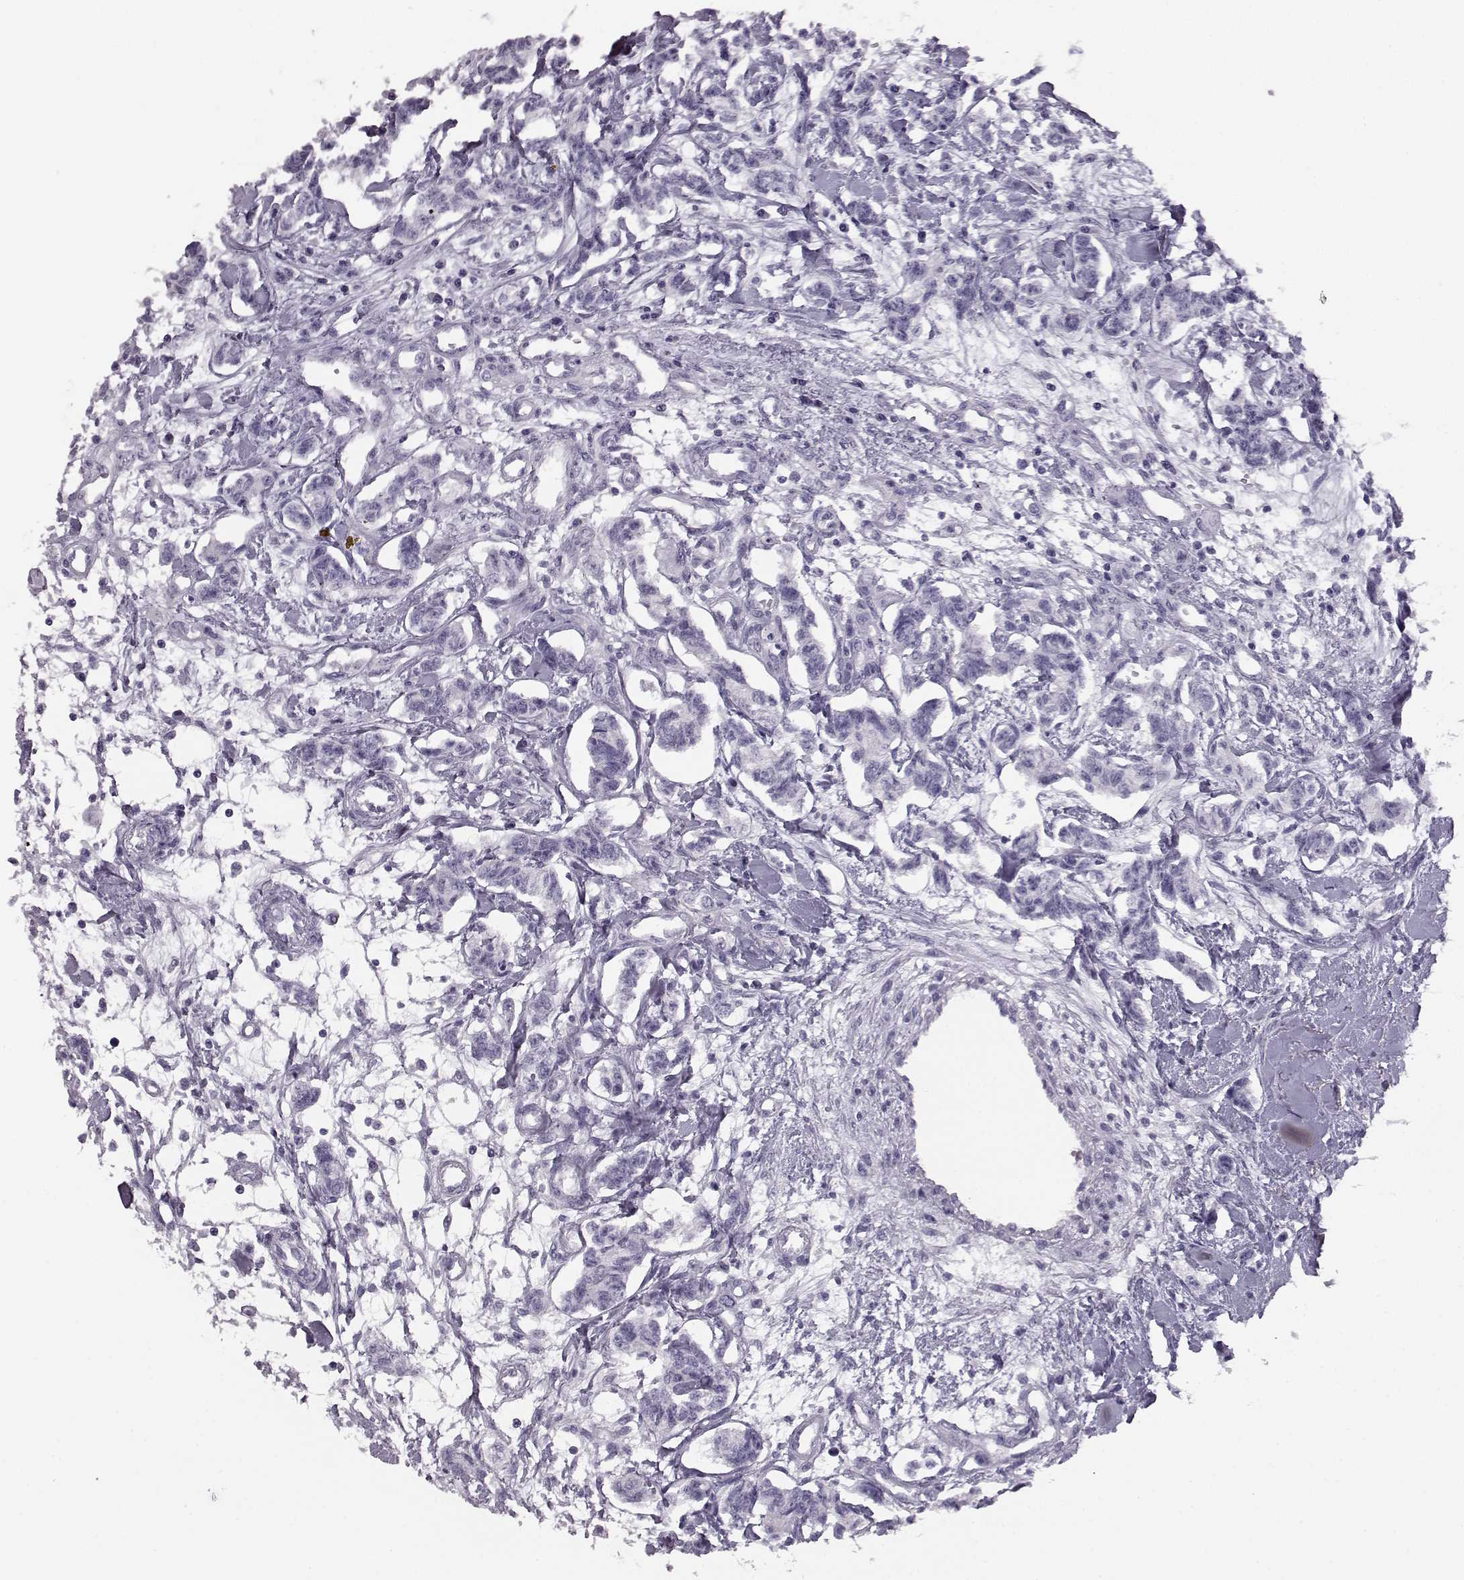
{"staining": {"intensity": "negative", "quantity": "none", "location": "none"}, "tissue": "carcinoid", "cell_type": "Tumor cells", "image_type": "cancer", "snomed": [{"axis": "morphology", "description": "Carcinoid, malignant, NOS"}, {"axis": "topography", "description": "Kidney"}], "caption": "Image shows no protein expression in tumor cells of carcinoid (malignant) tissue.", "gene": "BFSP2", "patient": {"sex": "female", "age": 41}}